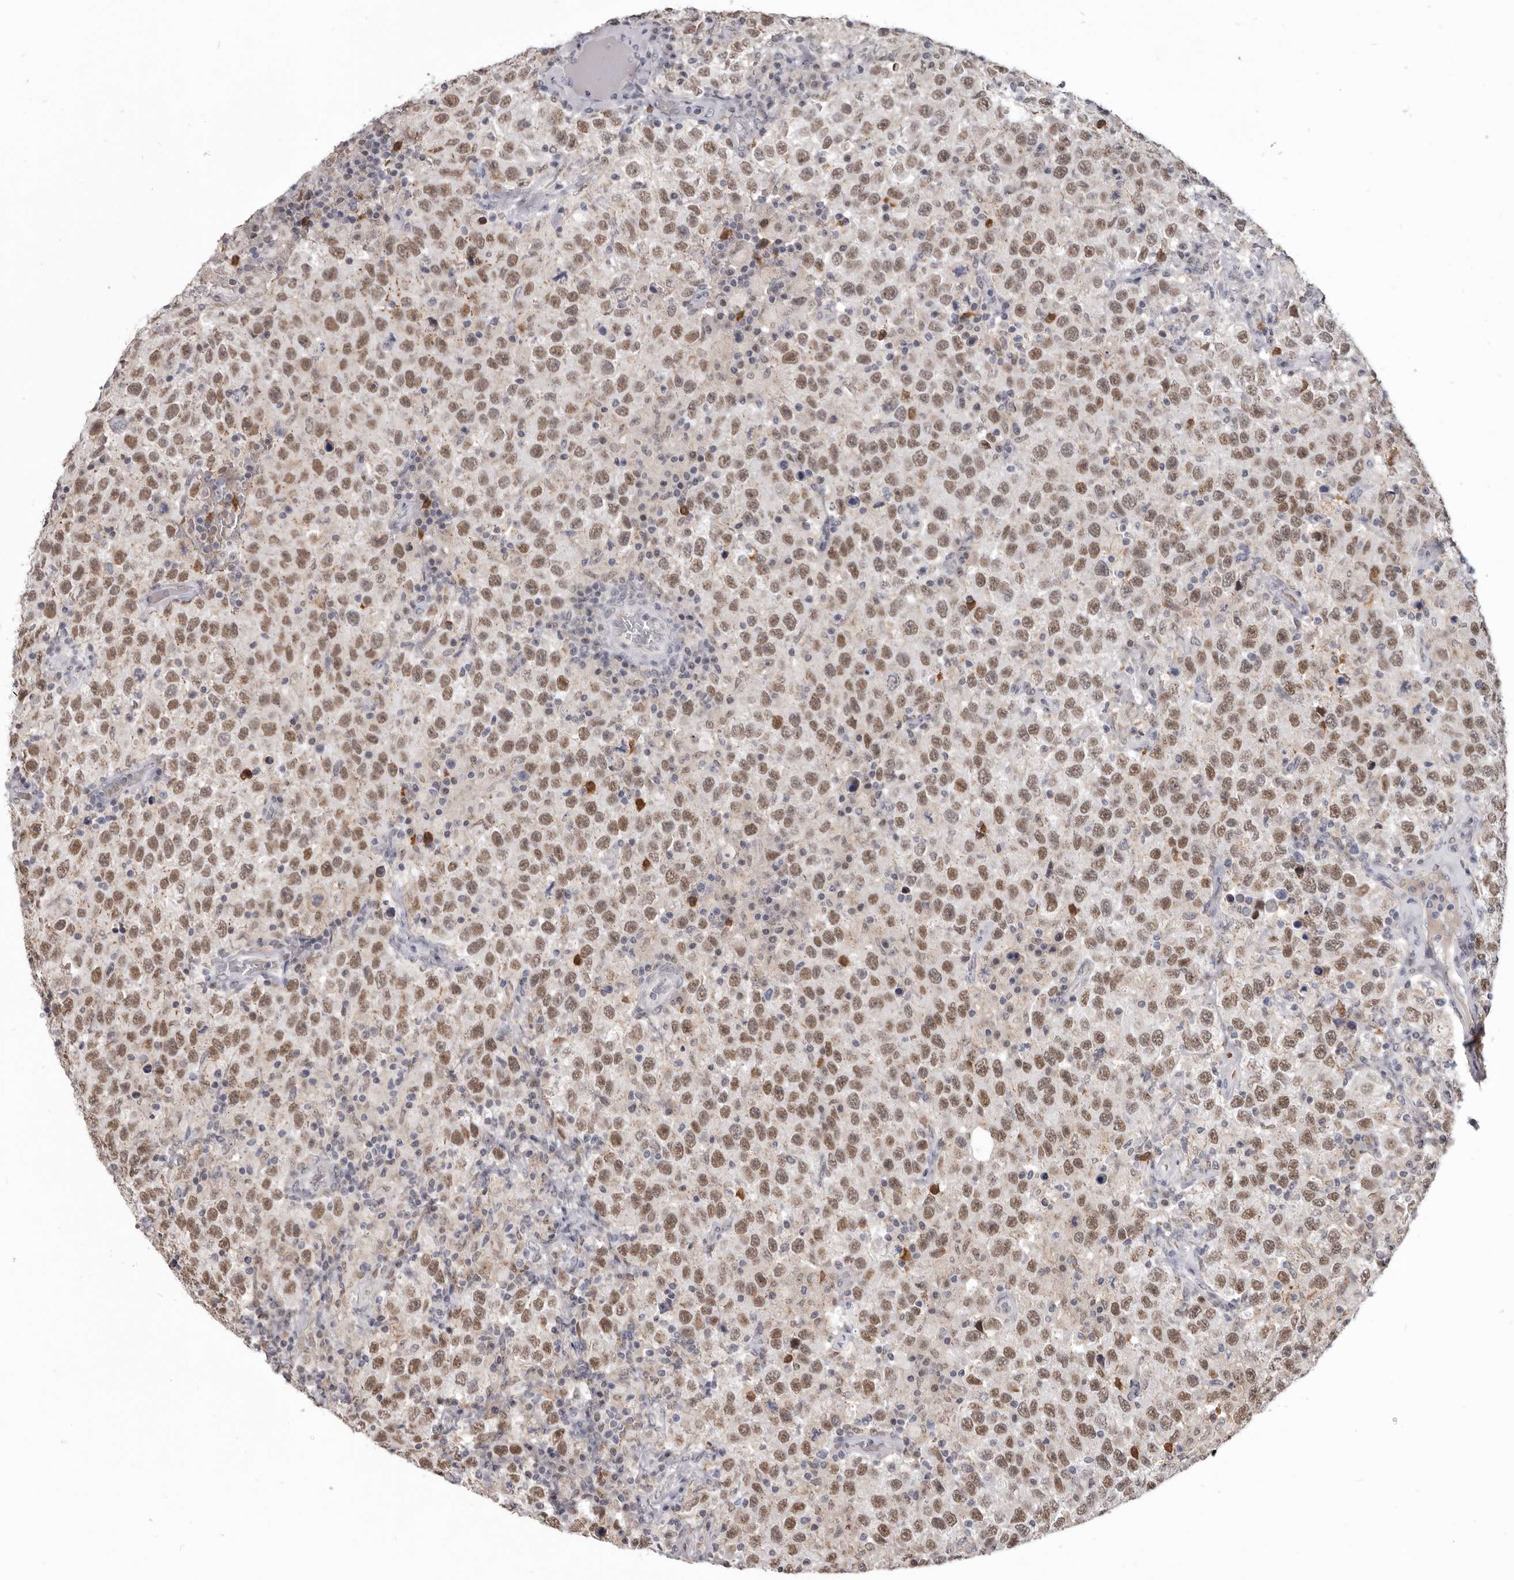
{"staining": {"intensity": "moderate", "quantity": ">75%", "location": "nuclear"}, "tissue": "testis cancer", "cell_type": "Tumor cells", "image_type": "cancer", "snomed": [{"axis": "morphology", "description": "Seminoma, NOS"}, {"axis": "topography", "description": "Testis"}], "caption": "DAB immunohistochemical staining of testis cancer reveals moderate nuclear protein positivity in approximately >75% of tumor cells. (IHC, brightfield microscopy, high magnification).", "gene": "CGN", "patient": {"sex": "male", "age": 41}}